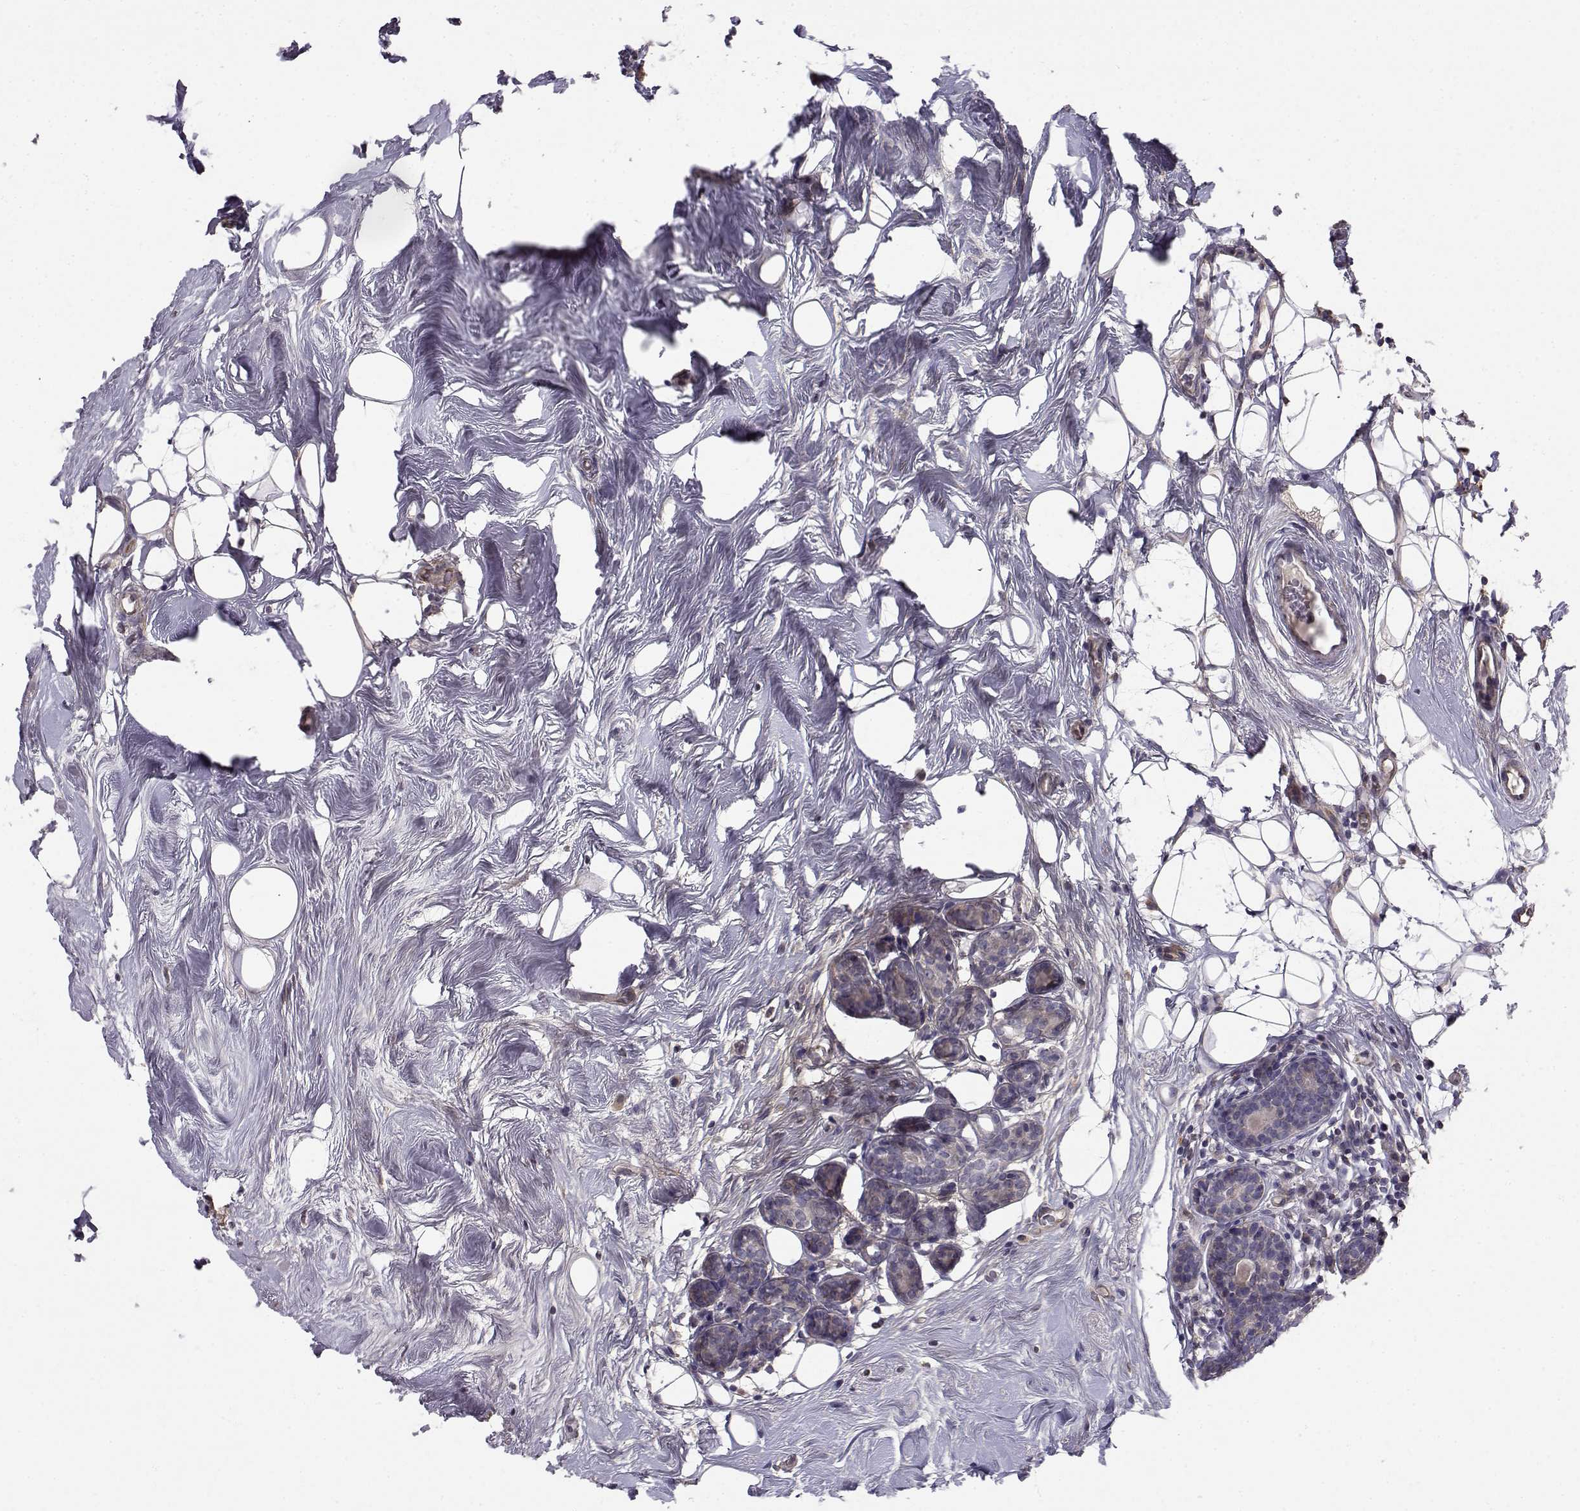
{"staining": {"intensity": "negative", "quantity": "none", "location": "none"}, "tissue": "breast cancer", "cell_type": "Tumor cells", "image_type": "cancer", "snomed": [{"axis": "morphology", "description": "Lobular carcinoma"}, {"axis": "topography", "description": "Breast"}], "caption": "IHC image of human lobular carcinoma (breast) stained for a protein (brown), which displays no expression in tumor cells.", "gene": "PEX5L", "patient": {"sex": "female", "age": 49}}